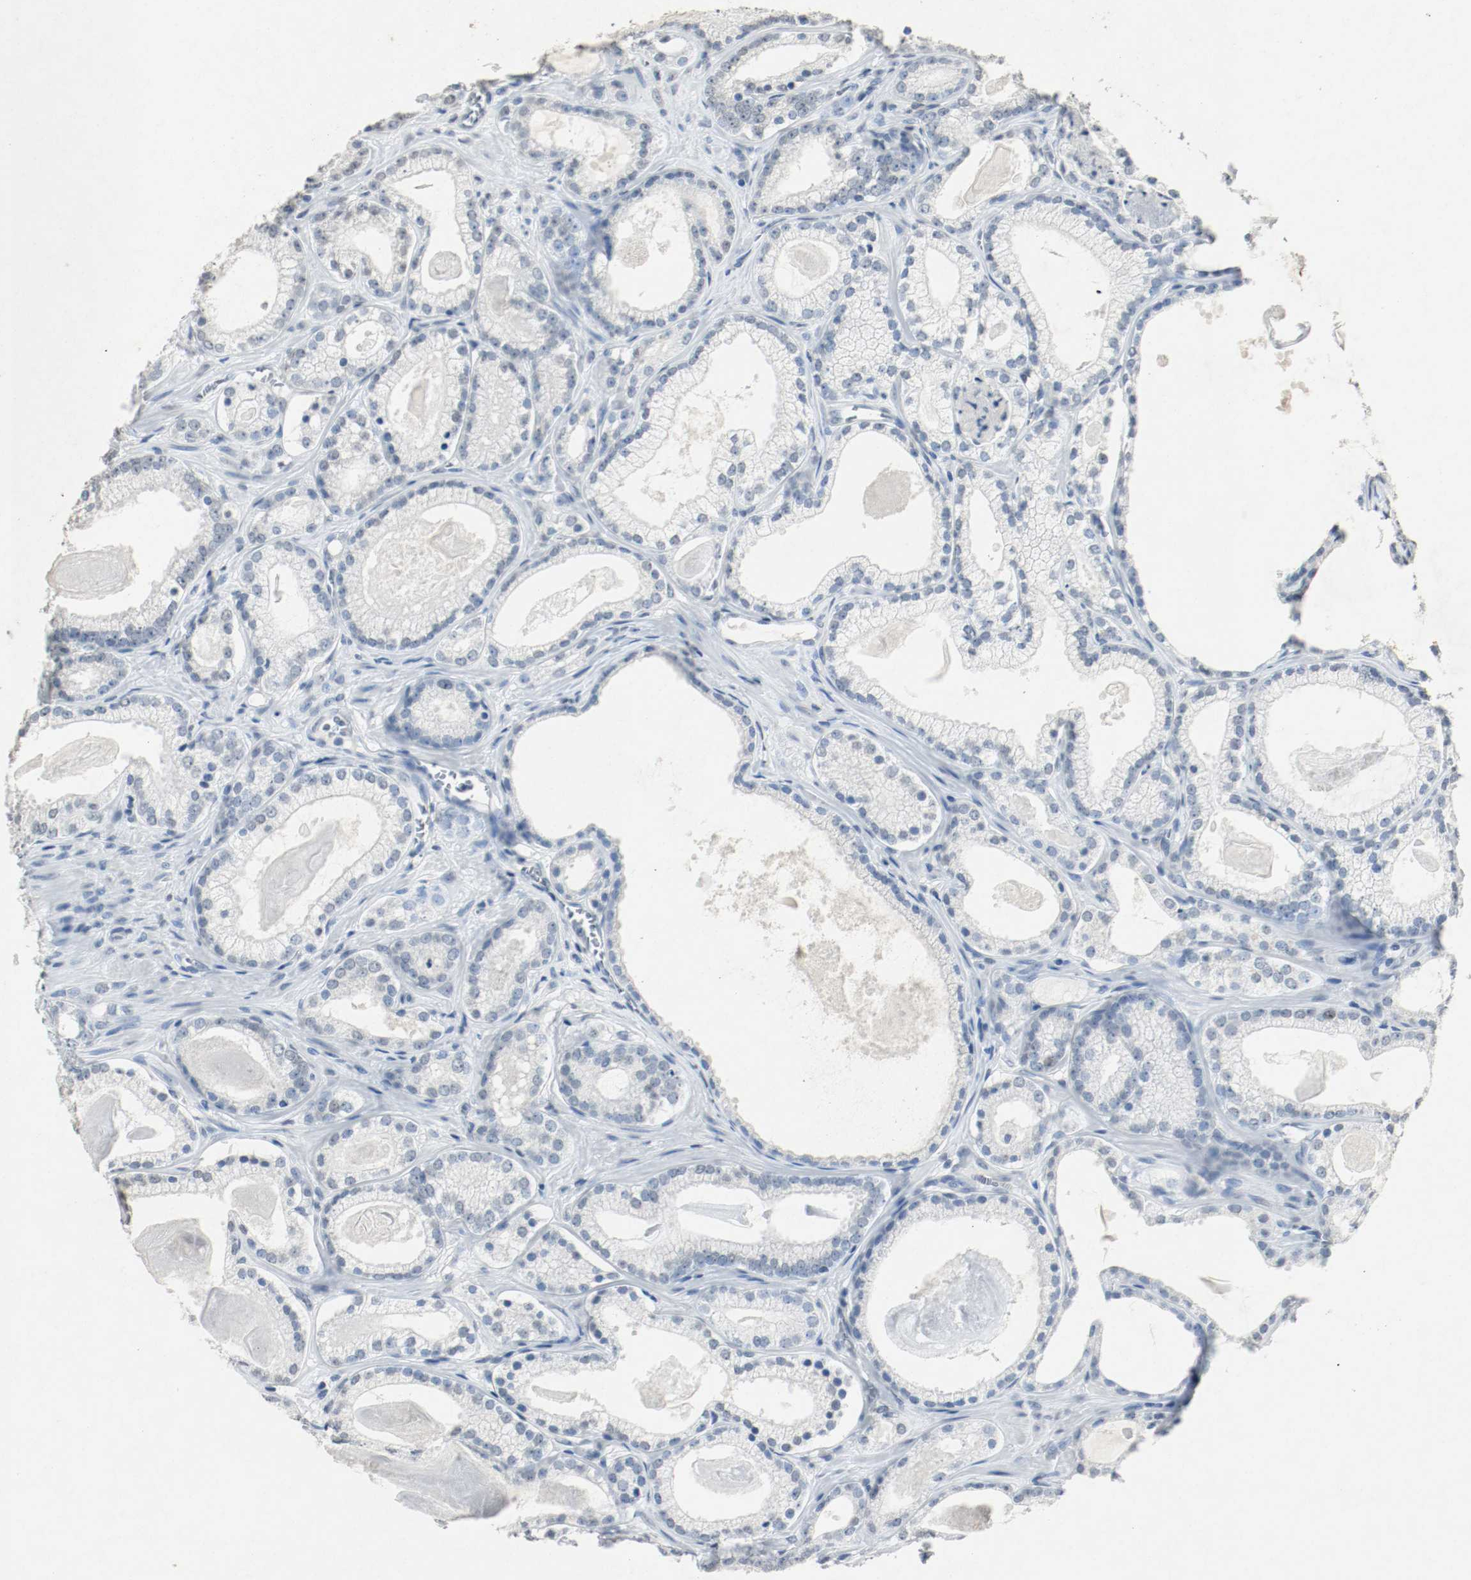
{"staining": {"intensity": "negative", "quantity": "none", "location": "none"}, "tissue": "prostate cancer", "cell_type": "Tumor cells", "image_type": "cancer", "snomed": [{"axis": "morphology", "description": "Adenocarcinoma, Low grade"}, {"axis": "topography", "description": "Prostate"}], "caption": "Tumor cells are negative for brown protein staining in prostate cancer.", "gene": "DNMT1", "patient": {"sex": "male", "age": 59}}